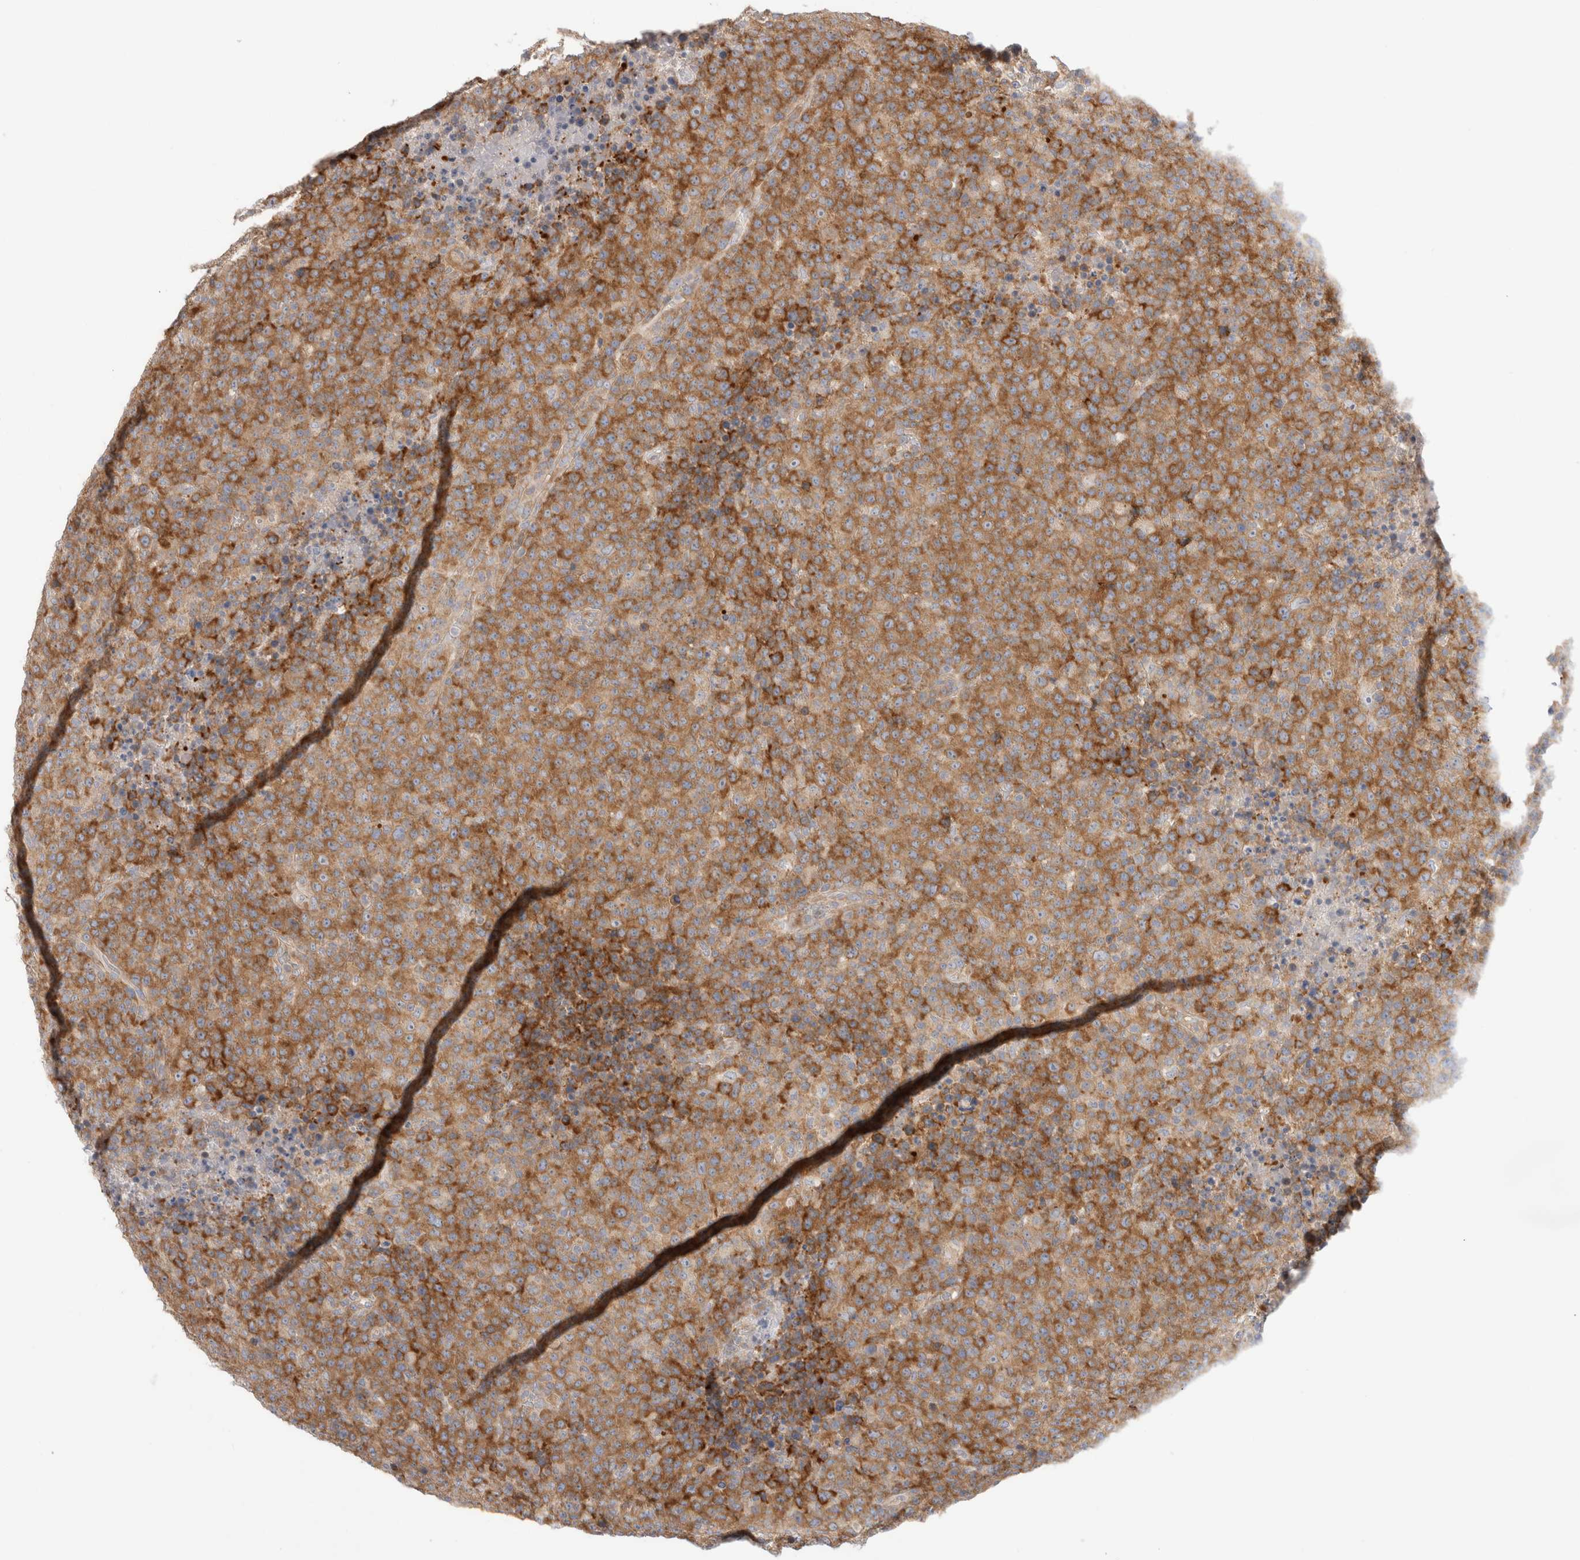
{"staining": {"intensity": "moderate", "quantity": ">75%", "location": "cytoplasmic/membranous"}, "tissue": "lymphoma", "cell_type": "Tumor cells", "image_type": "cancer", "snomed": [{"axis": "morphology", "description": "Malignant lymphoma, non-Hodgkin's type, High grade"}, {"axis": "topography", "description": "Lymph node"}], "caption": "Malignant lymphoma, non-Hodgkin's type (high-grade) was stained to show a protein in brown. There is medium levels of moderate cytoplasmic/membranous expression in approximately >75% of tumor cells. Nuclei are stained in blue.", "gene": "ZNF23", "patient": {"sex": "male", "age": 13}}